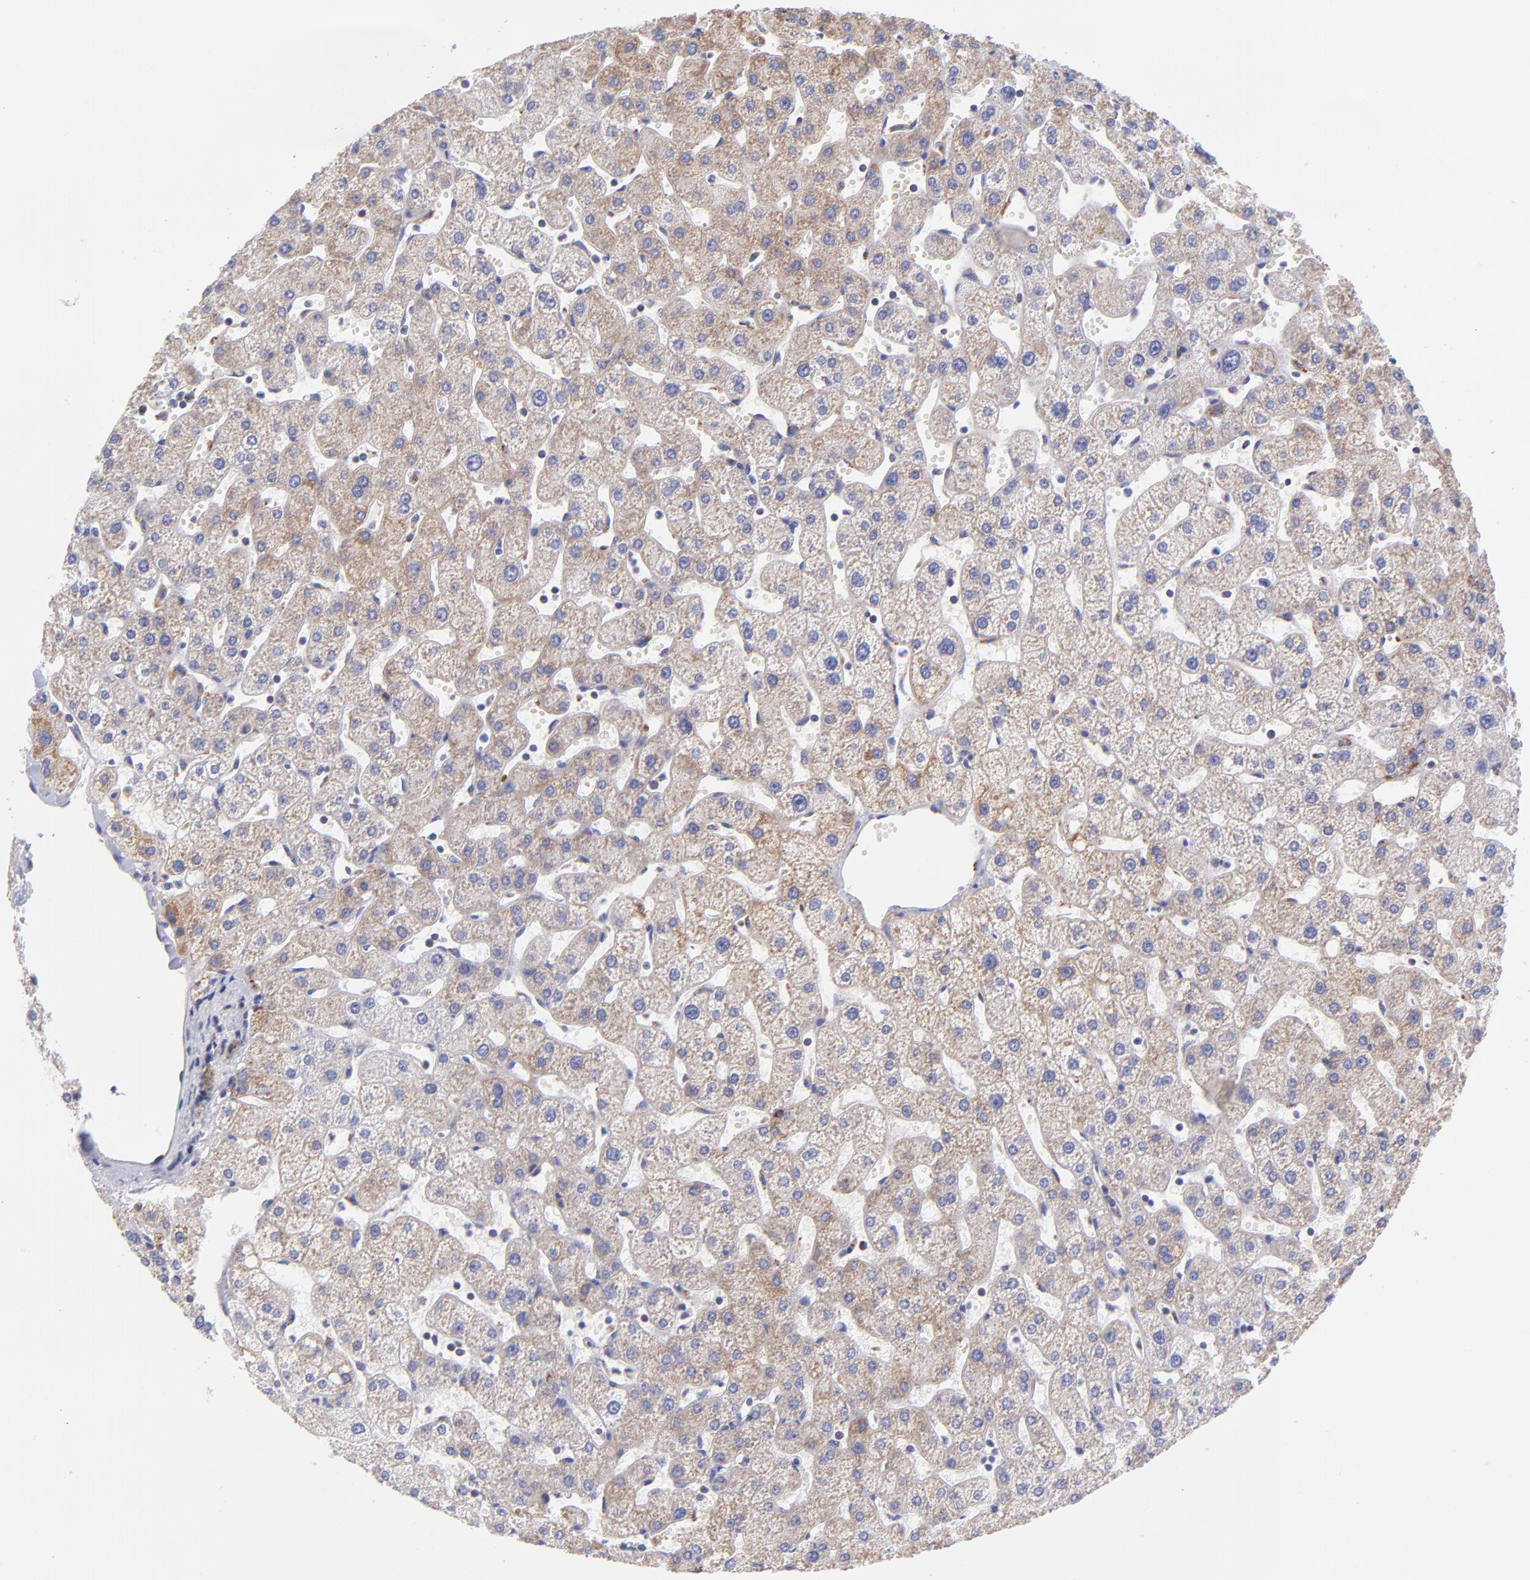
{"staining": {"intensity": "negative", "quantity": "none", "location": "none"}, "tissue": "liver", "cell_type": "Cholangiocytes", "image_type": "normal", "snomed": [{"axis": "morphology", "description": "Normal tissue, NOS"}, {"axis": "topography", "description": "Liver"}], "caption": "Human liver stained for a protein using immunohistochemistry (IHC) reveals no staining in cholangiocytes.", "gene": "NDUFB7", "patient": {"sex": "male", "age": 67}}